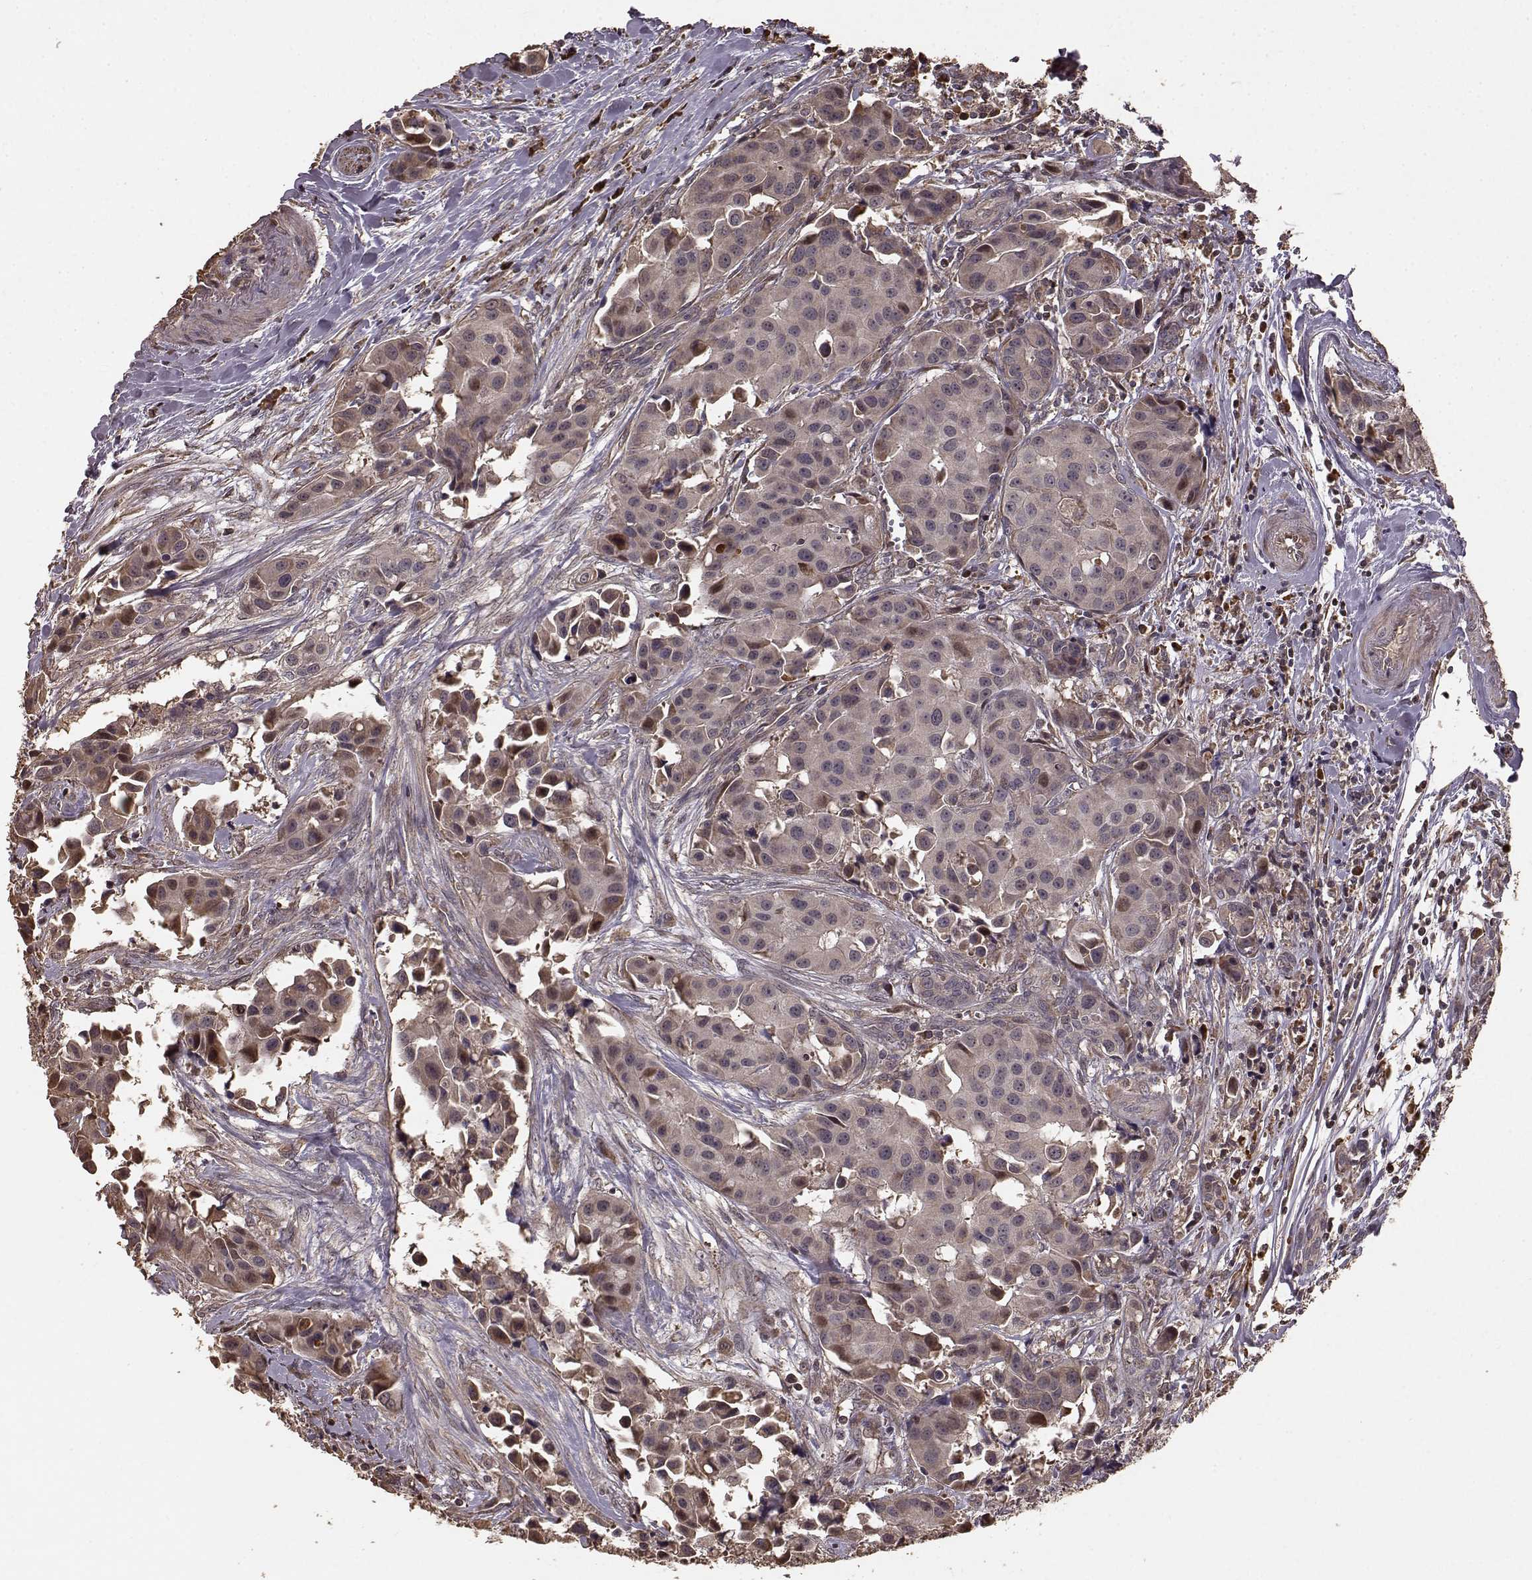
{"staining": {"intensity": "moderate", "quantity": "<25%", "location": "cytoplasmic/membranous"}, "tissue": "head and neck cancer", "cell_type": "Tumor cells", "image_type": "cancer", "snomed": [{"axis": "morphology", "description": "Adenocarcinoma, NOS"}, {"axis": "topography", "description": "Head-Neck"}], "caption": "This image demonstrates adenocarcinoma (head and neck) stained with immunohistochemistry to label a protein in brown. The cytoplasmic/membranous of tumor cells show moderate positivity for the protein. Nuclei are counter-stained blue.", "gene": "USP15", "patient": {"sex": "male", "age": 76}}